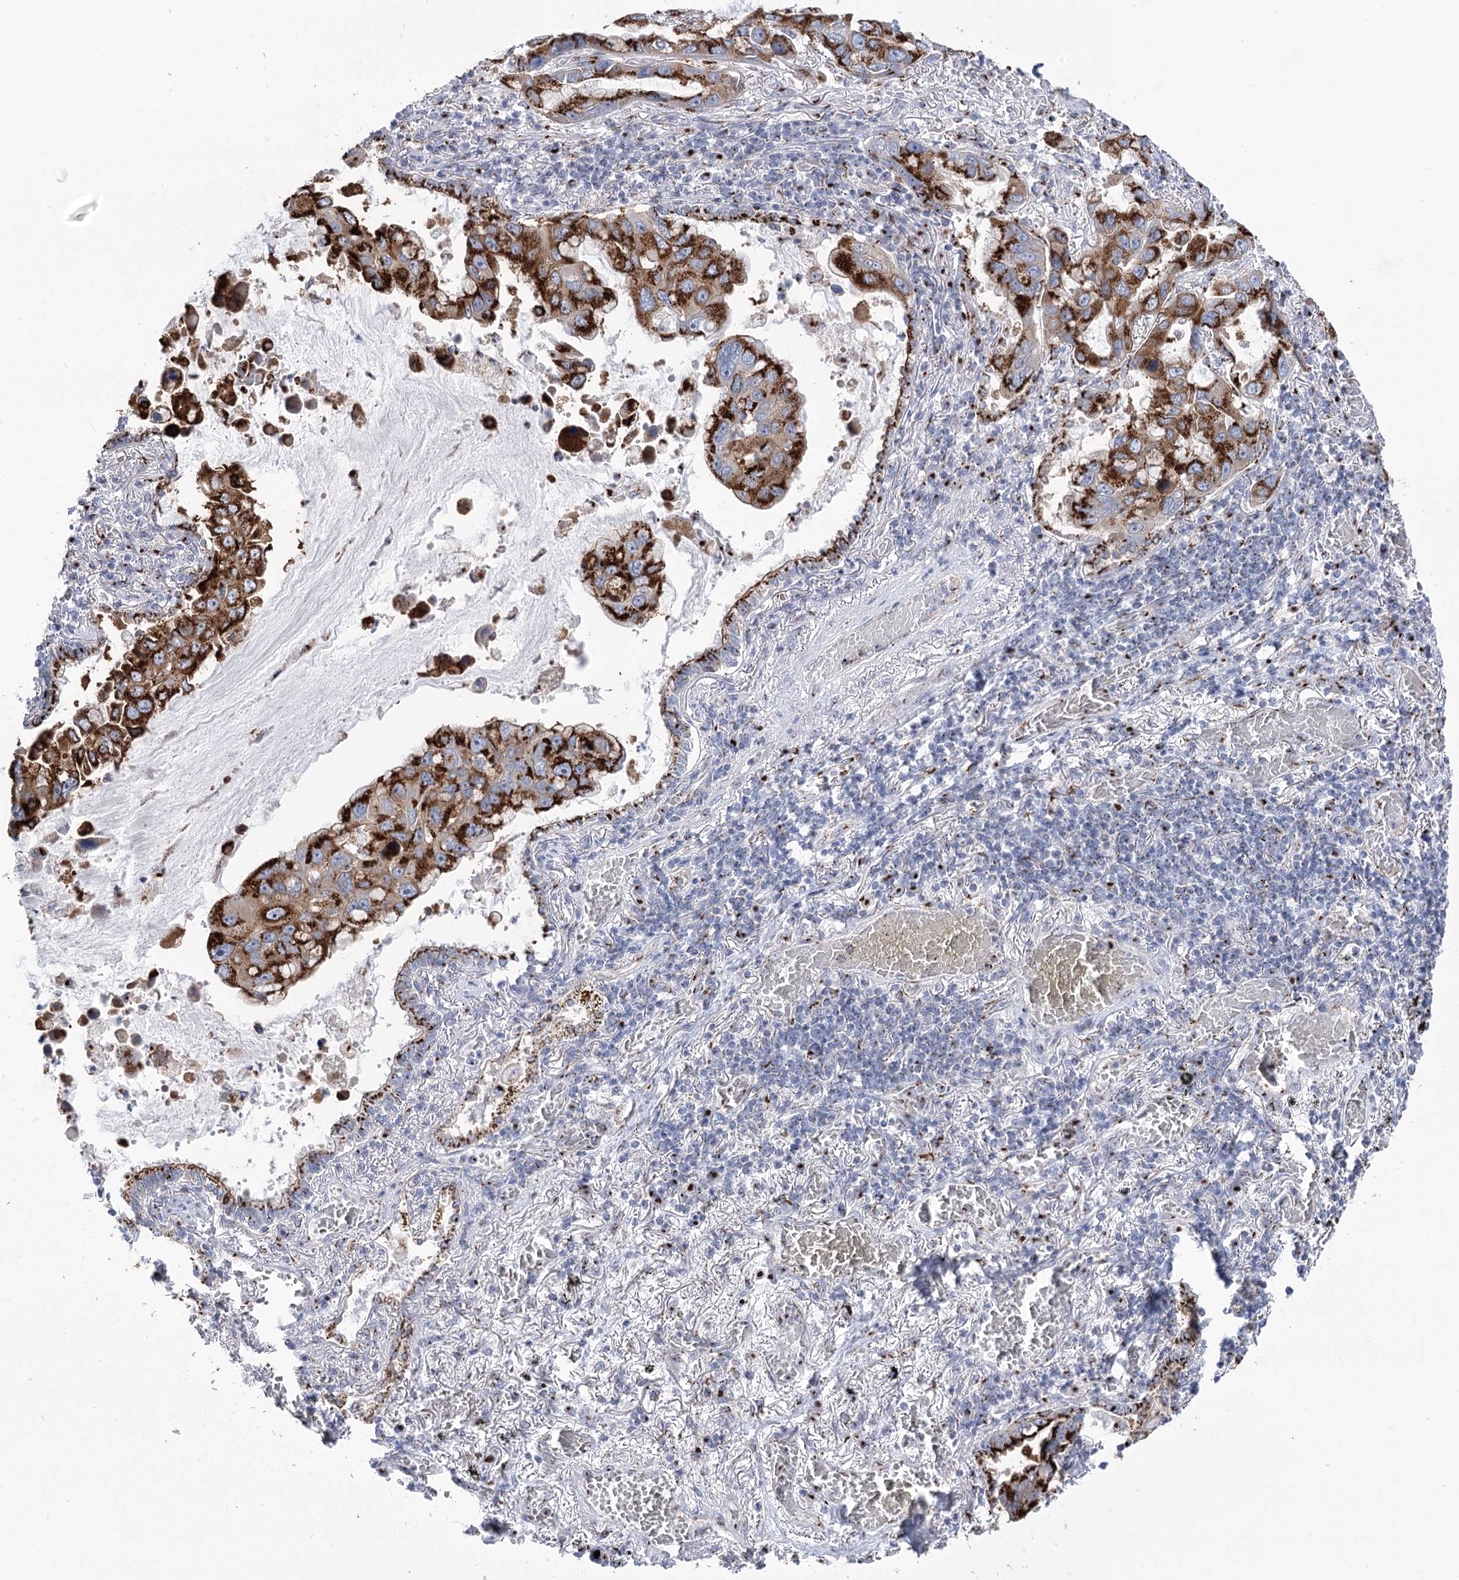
{"staining": {"intensity": "strong", "quantity": ">75%", "location": "cytoplasmic/membranous"}, "tissue": "lung cancer", "cell_type": "Tumor cells", "image_type": "cancer", "snomed": [{"axis": "morphology", "description": "Adenocarcinoma, NOS"}, {"axis": "topography", "description": "Lung"}], "caption": "Immunohistochemistry photomicrograph of neoplastic tissue: human adenocarcinoma (lung) stained using immunohistochemistry shows high levels of strong protein expression localized specifically in the cytoplasmic/membranous of tumor cells, appearing as a cytoplasmic/membranous brown color.", "gene": "TMEM165", "patient": {"sex": "male", "age": 64}}